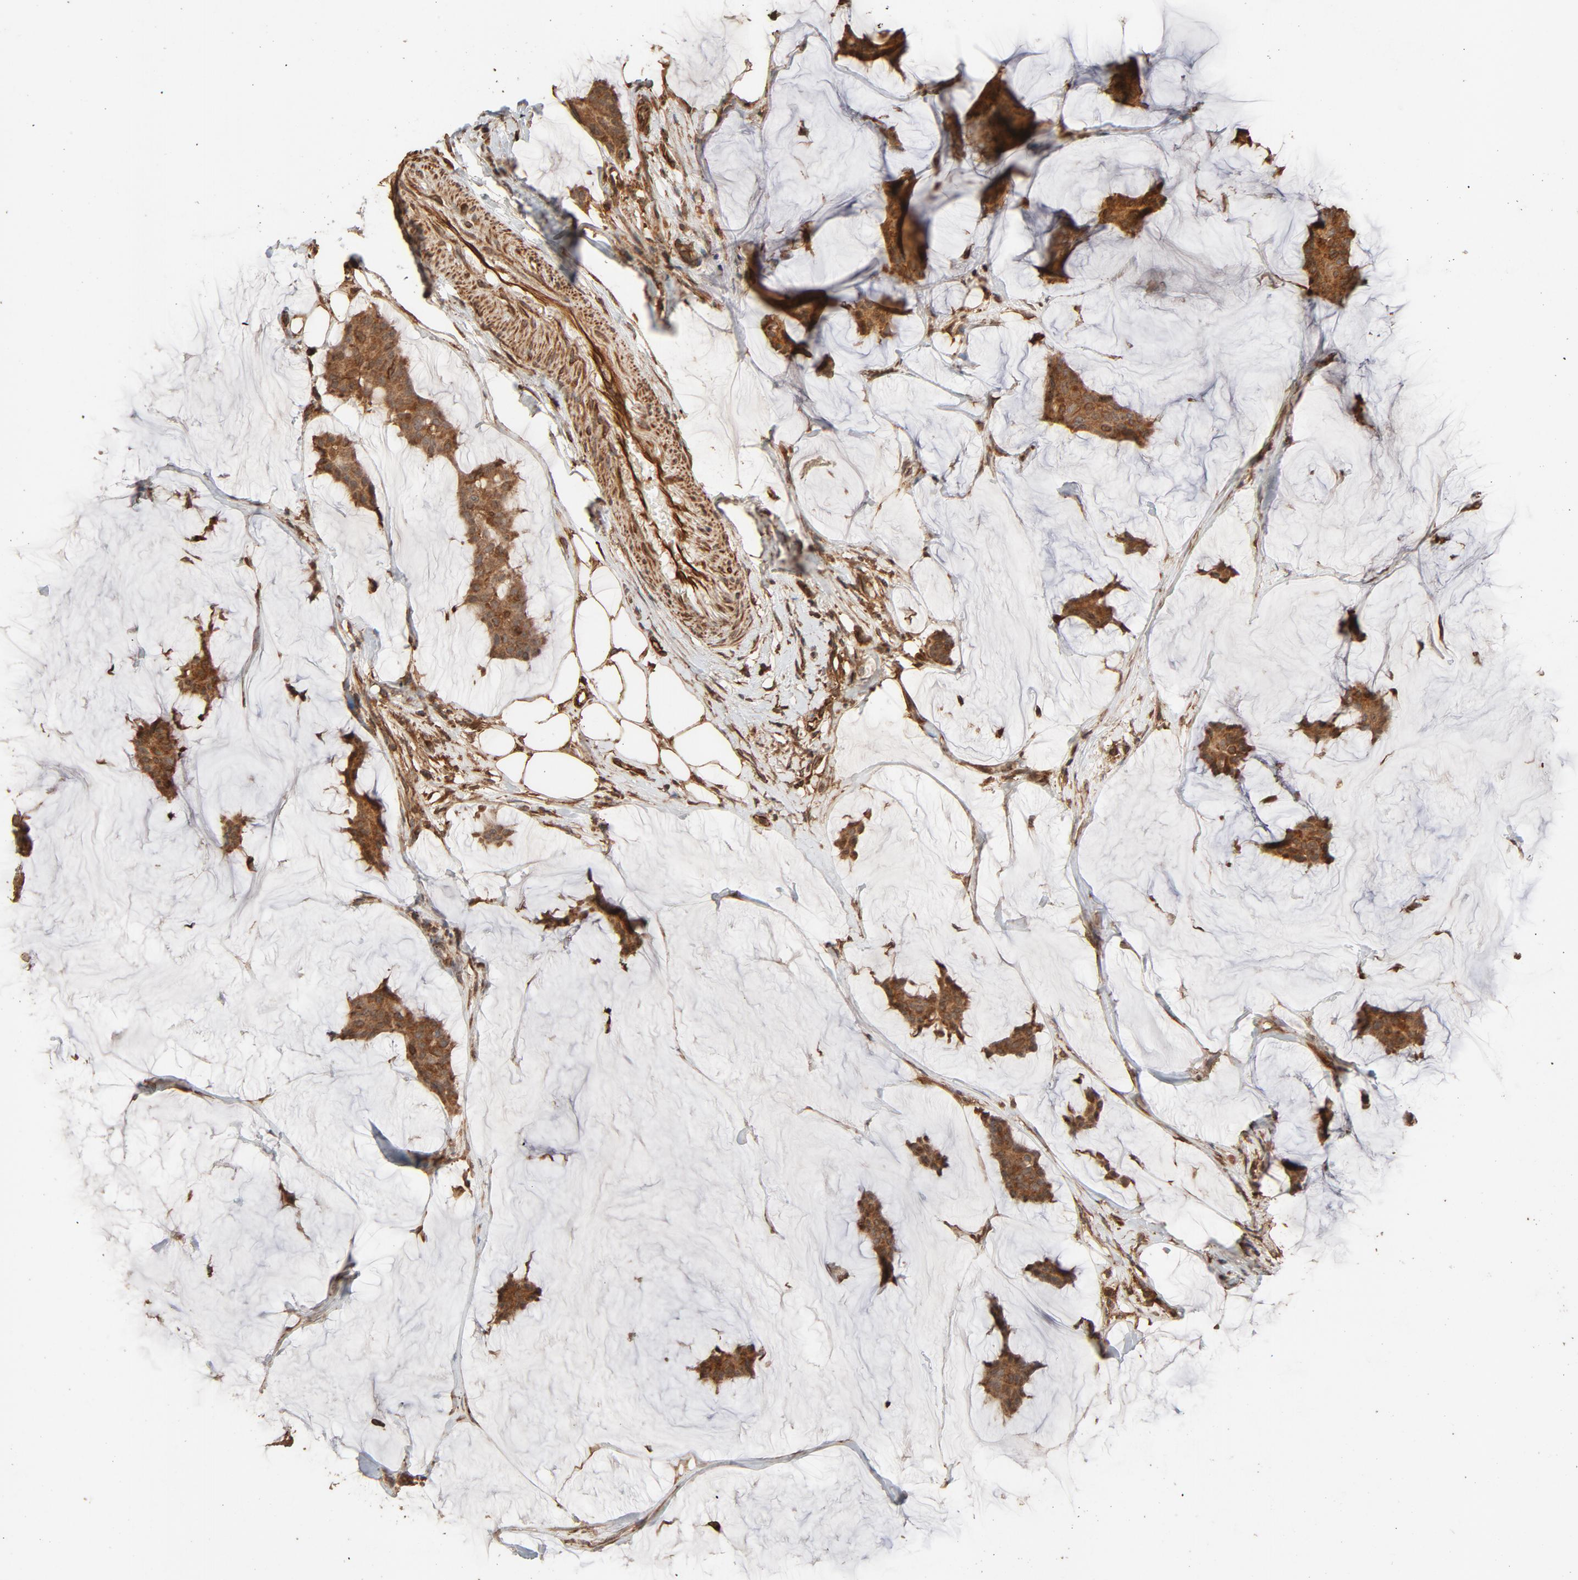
{"staining": {"intensity": "moderate", "quantity": ">75%", "location": "cytoplasmic/membranous"}, "tissue": "breast cancer", "cell_type": "Tumor cells", "image_type": "cancer", "snomed": [{"axis": "morphology", "description": "Duct carcinoma"}, {"axis": "topography", "description": "Breast"}], "caption": "Breast cancer (infiltrating ductal carcinoma) stained for a protein (brown) displays moderate cytoplasmic/membranous positive positivity in approximately >75% of tumor cells.", "gene": "RPS6KA6", "patient": {"sex": "female", "age": 93}}